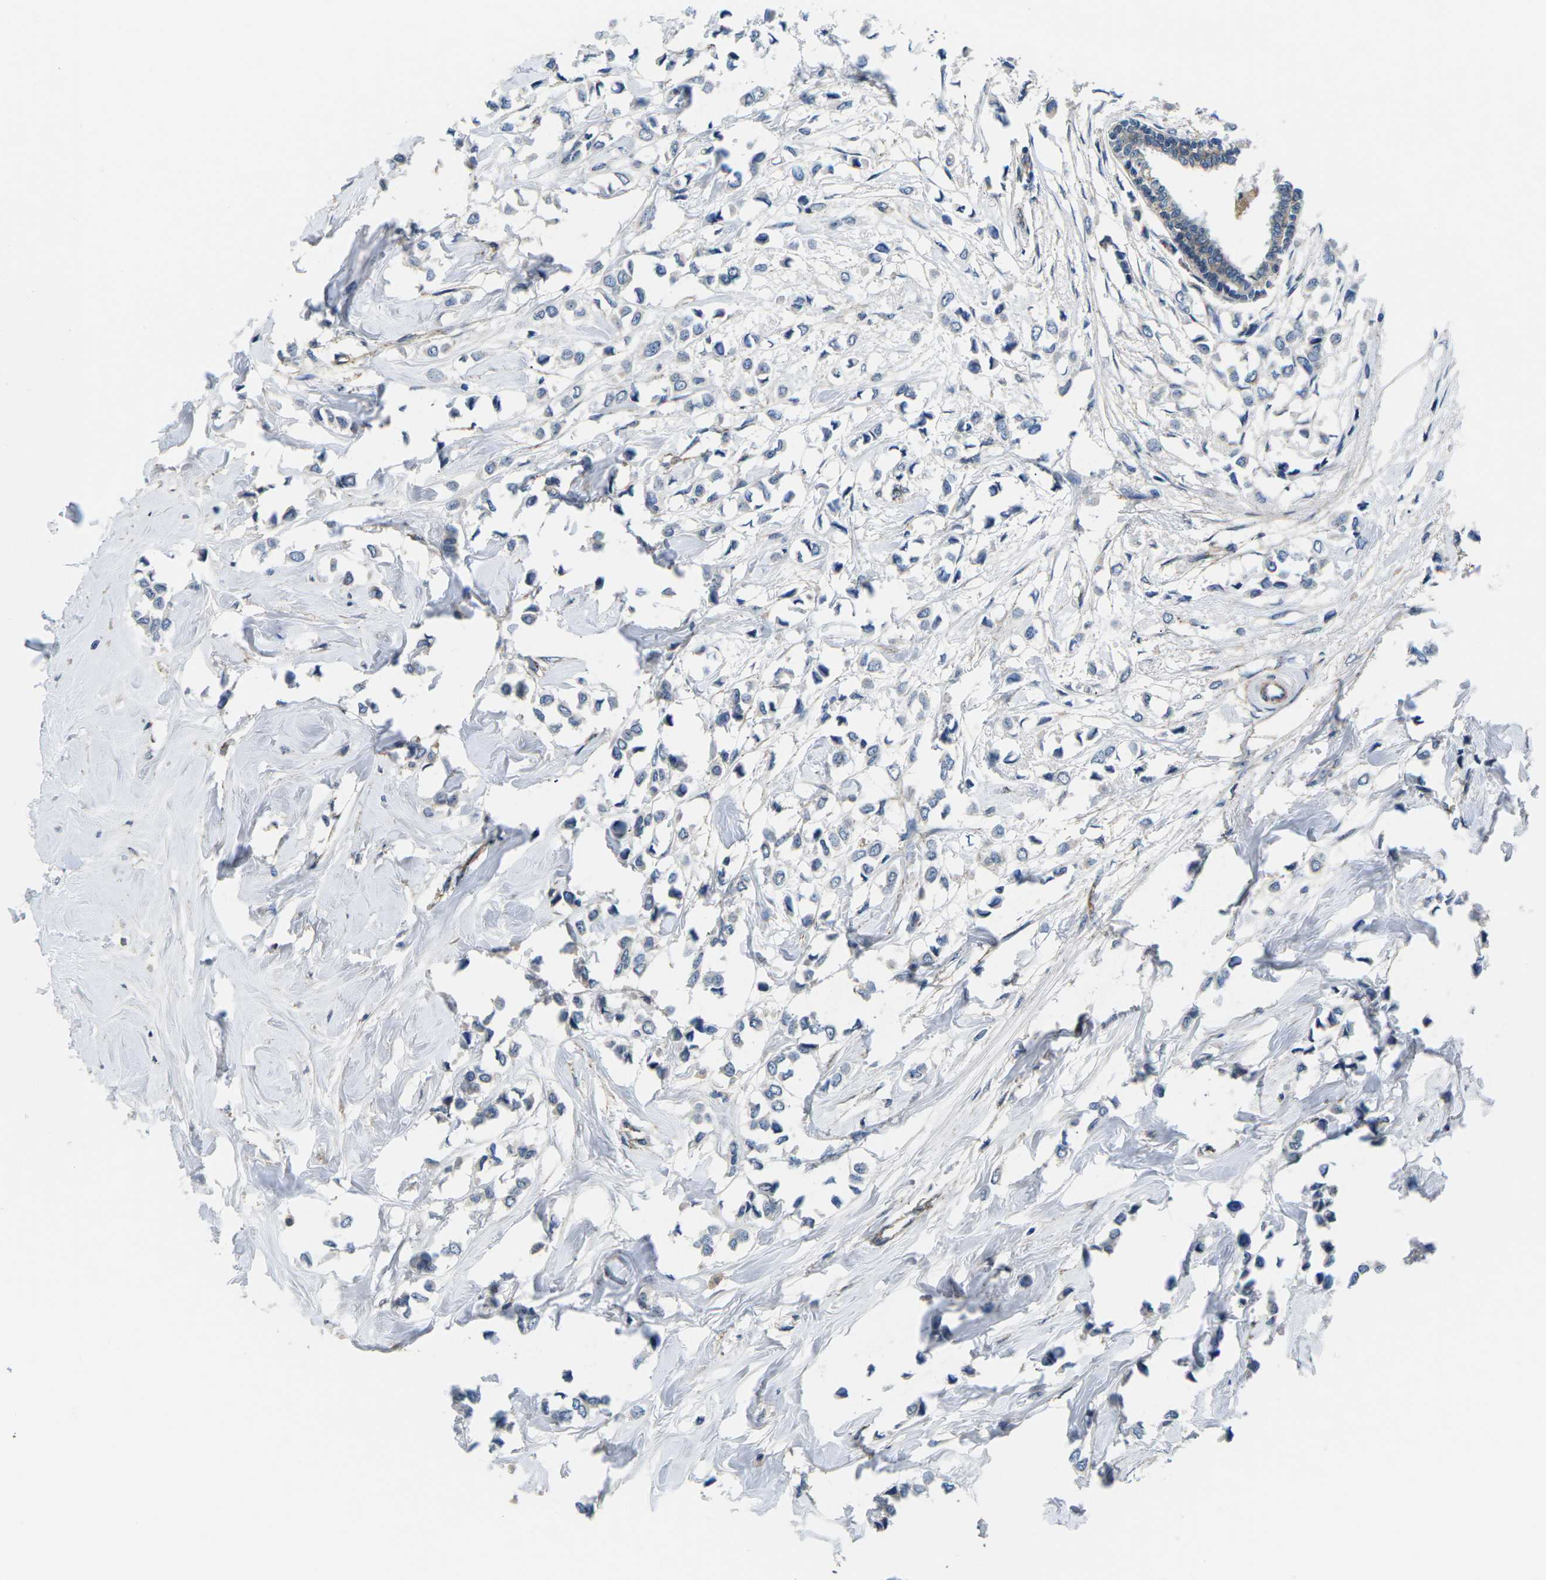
{"staining": {"intensity": "negative", "quantity": "none", "location": "none"}, "tissue": "breast cancer", "cell_type": "Tumor cells", "image_type": "cancer", "snomed": [{"axis": "morphology", "description": "Lobular carcinoma"}, {"axis": "topography", "description": "Breast"}], "caption": "Image shows no significant protein staining in tumor cells of breast lobular carcinoma.", "gene": "CTNND1", "patient": {"sex": "female", "age": 51}}